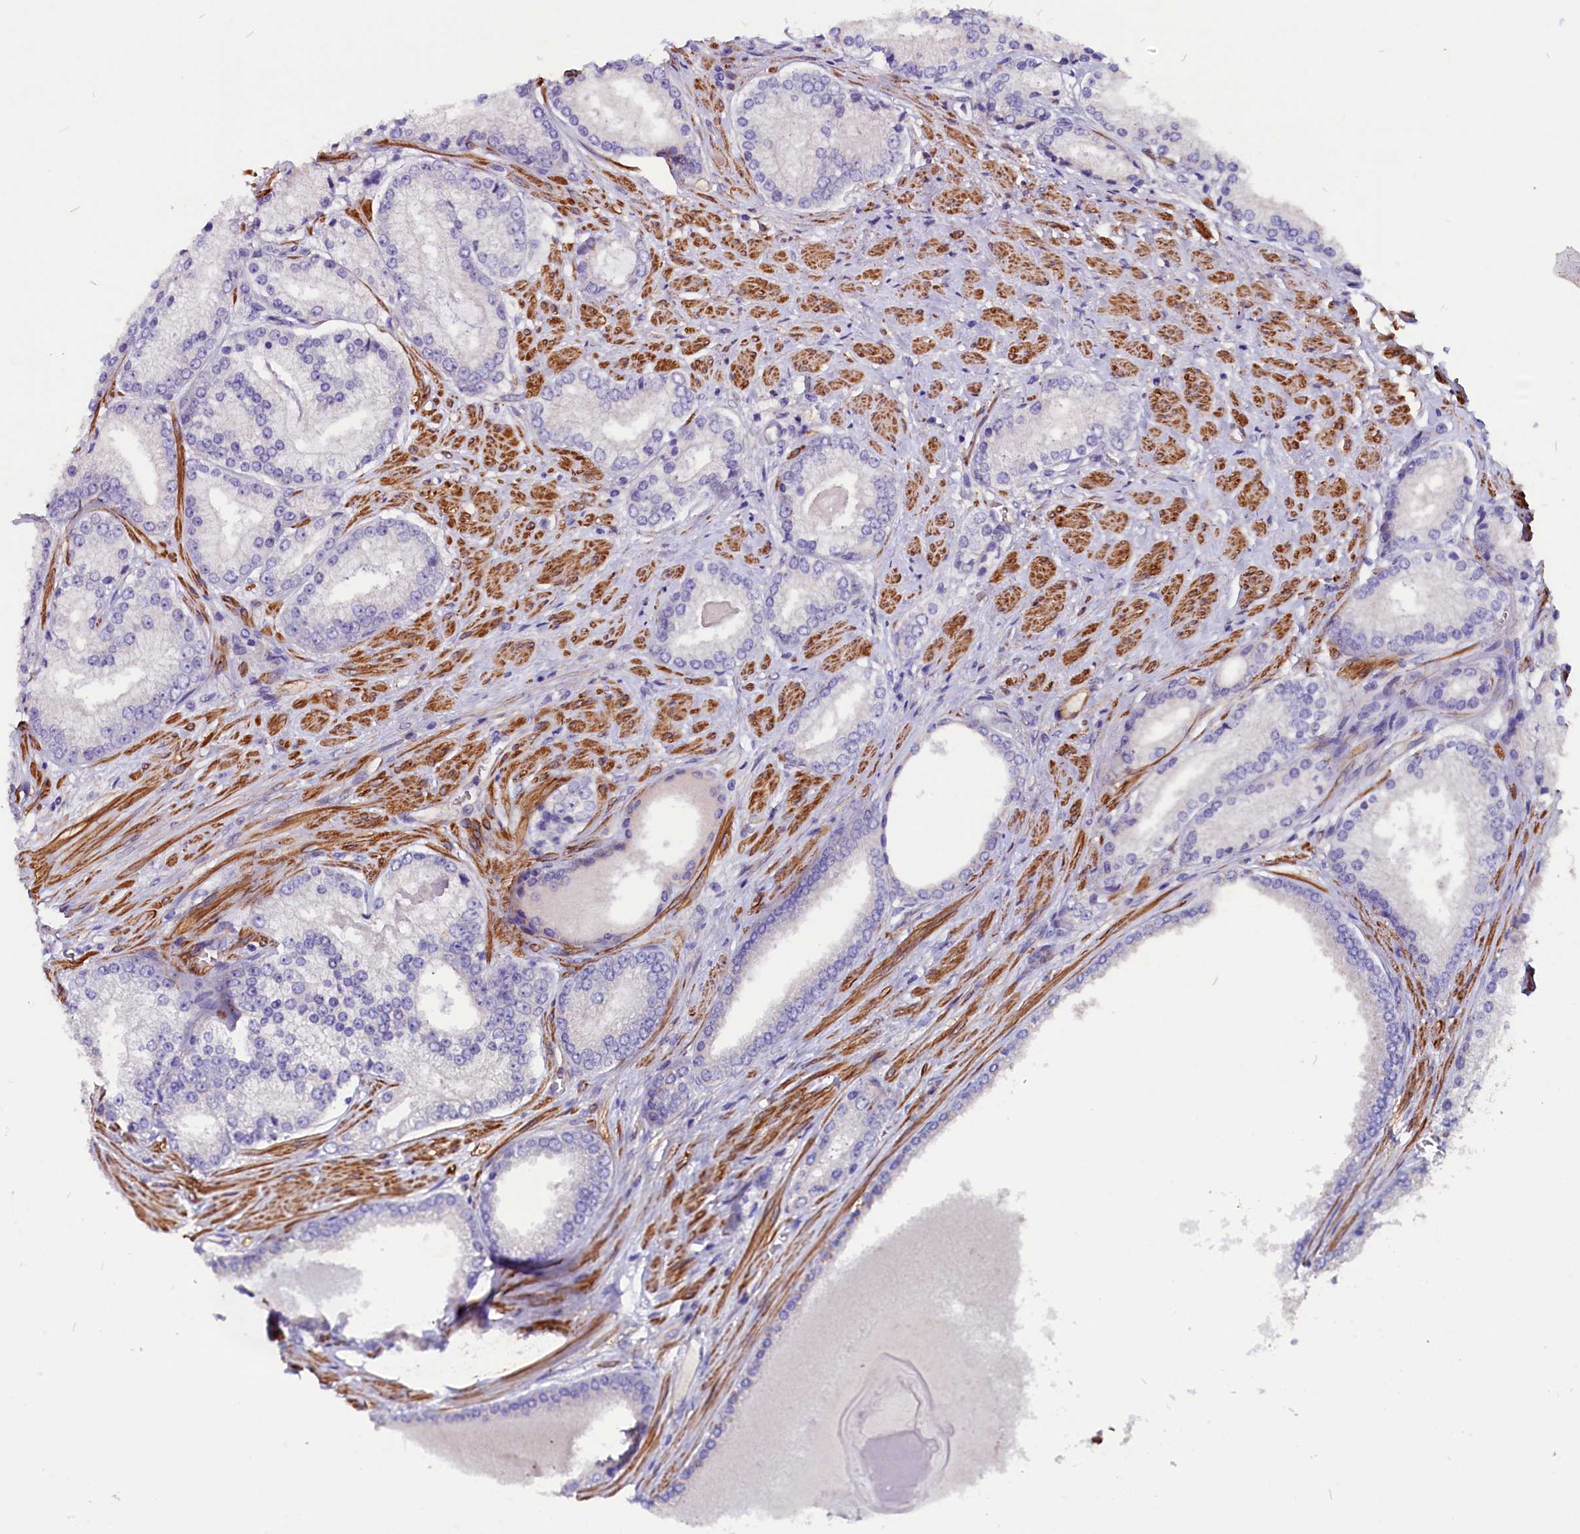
{"staining": {"intensity": "negative", "quantity": "none", "location": "none"}, "tissue": "prostate cancer", "cell_type": "Tumor cells", "image_type": "cancer", "snomed": [{"axis": "morphology", "description": "Adenocarcinoma, Low grade"}, {"axis": "topography", "description": "Prostate"}], "caption": "High power microscopy histopathology image of an immunohistochemistry (IHC) image of prostate cancer (low-grade adenocarcinoma), revealing no significant positivity in tumor cells.", "gene": "ZNF749", "patient": {"sex": "male", "age": 68}}